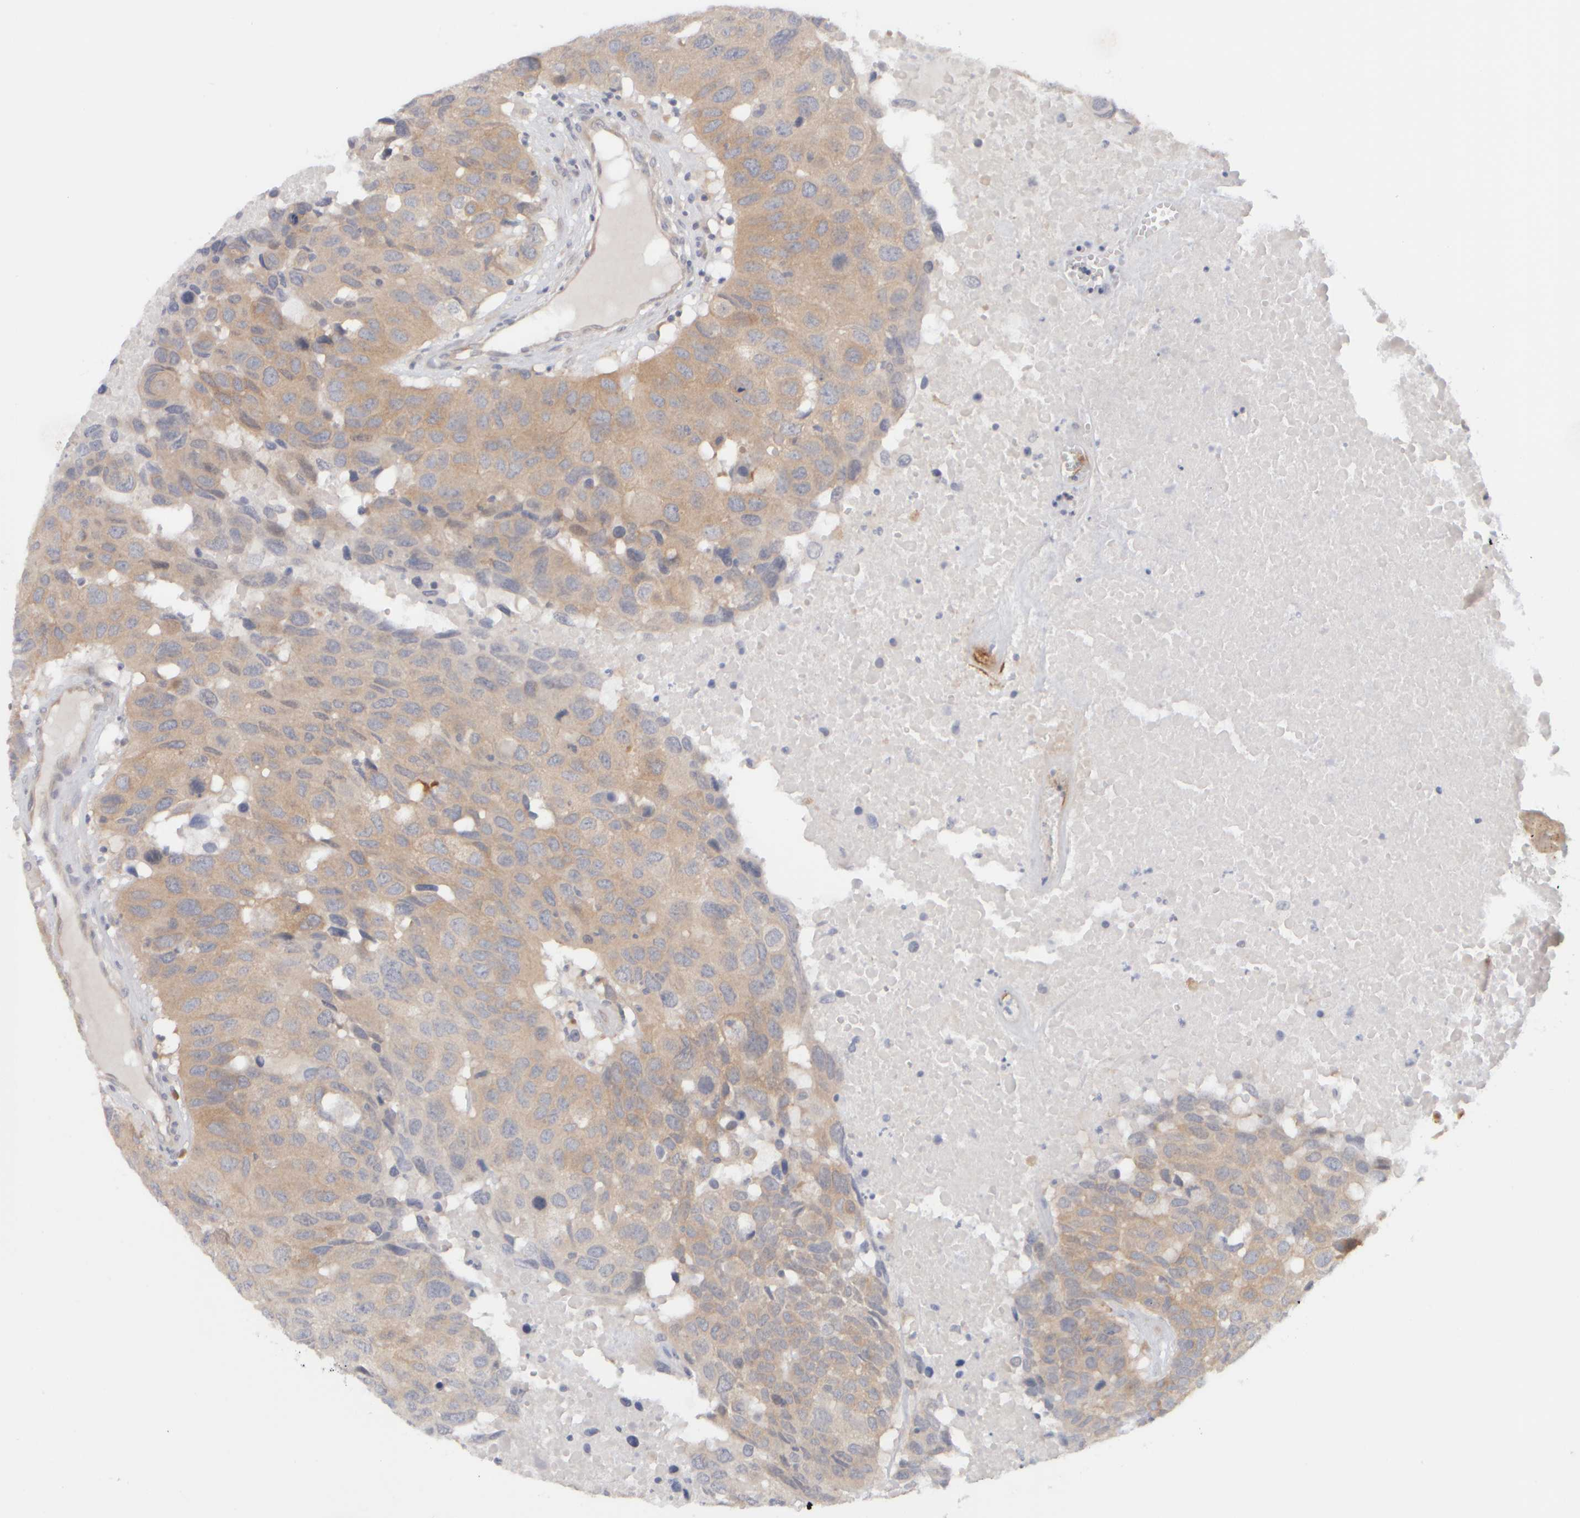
{"staining": {"intensity": "weak", "quantity": ">75%", "location": "cytoplasmic/membranous"}, "tissue": "head and neck cancer", "cell_type": "Tumor cells", "image_type": "cancer", "snomed": [{"axis": "morphology", "description": "Squamous cell carcinoma, NOS"}, {"axis": "topography", "description": "Head-Neck"}], "caption": "The histopathology image displays staining of head and neck cancer (squamous cell carcinoma), revealing weak cytoplasmic/membranous protein staining (brown color) within tumor cells. Nuclei are stained in blue.", "gene": "GOPC", "patient": {"sex": "male", "age": 66}}